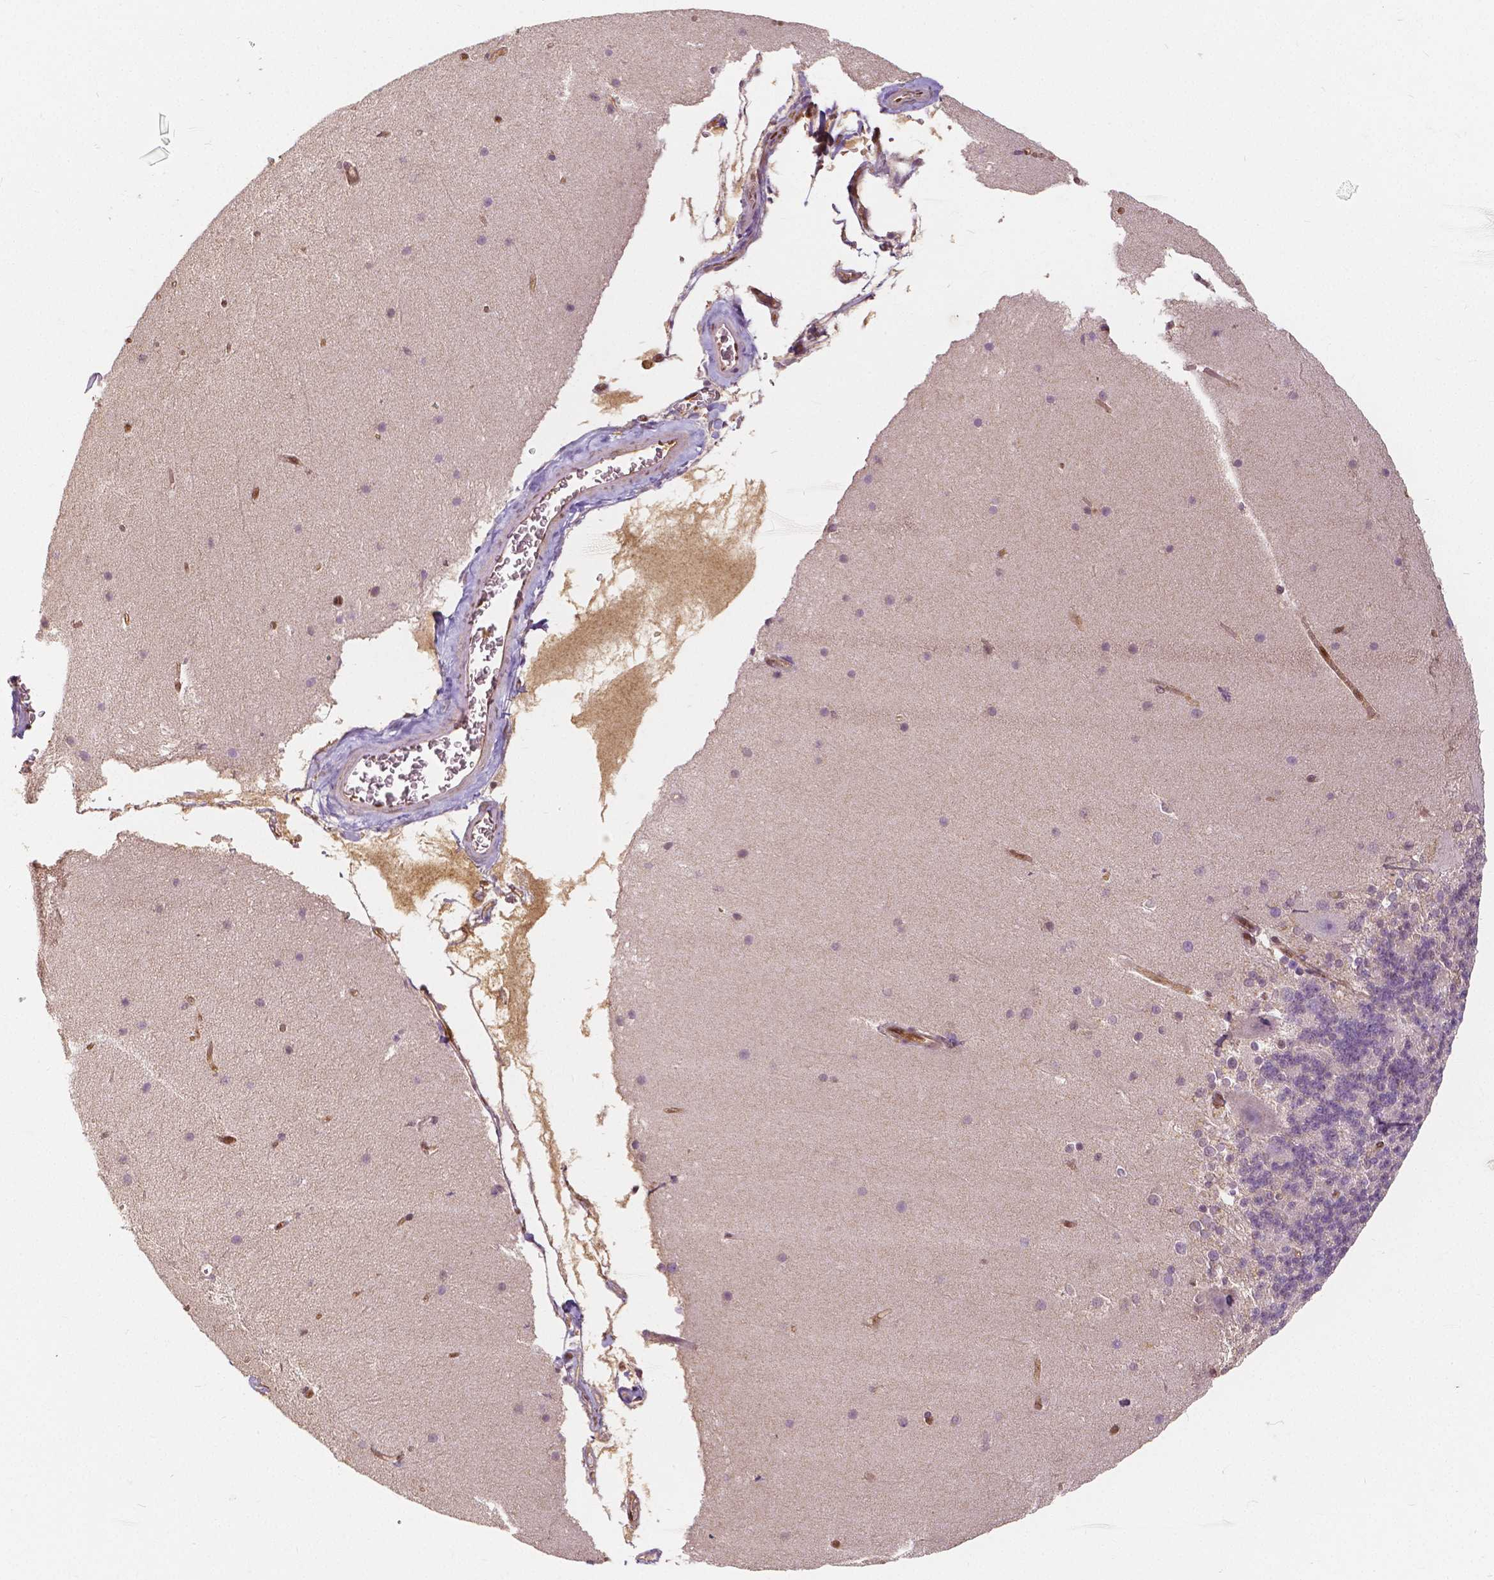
{"staining": {"intensity": "negative", "quantity": "none", "location": "none"}, "tissue": "cerebellum", "cell_type": "Cells in granular layer", "image_type": "normal", "snomed": [{"axis": "morphology", "description": "Normal tissue, NOS"}, {"axis": "topography", "description": "Cerebellum"}], "caption": "The micrograph displays no staining of cells in granular layer in benign cerebellum.", "gene": "NAPRT", "patient": {"sex": "female", "age": 19}}